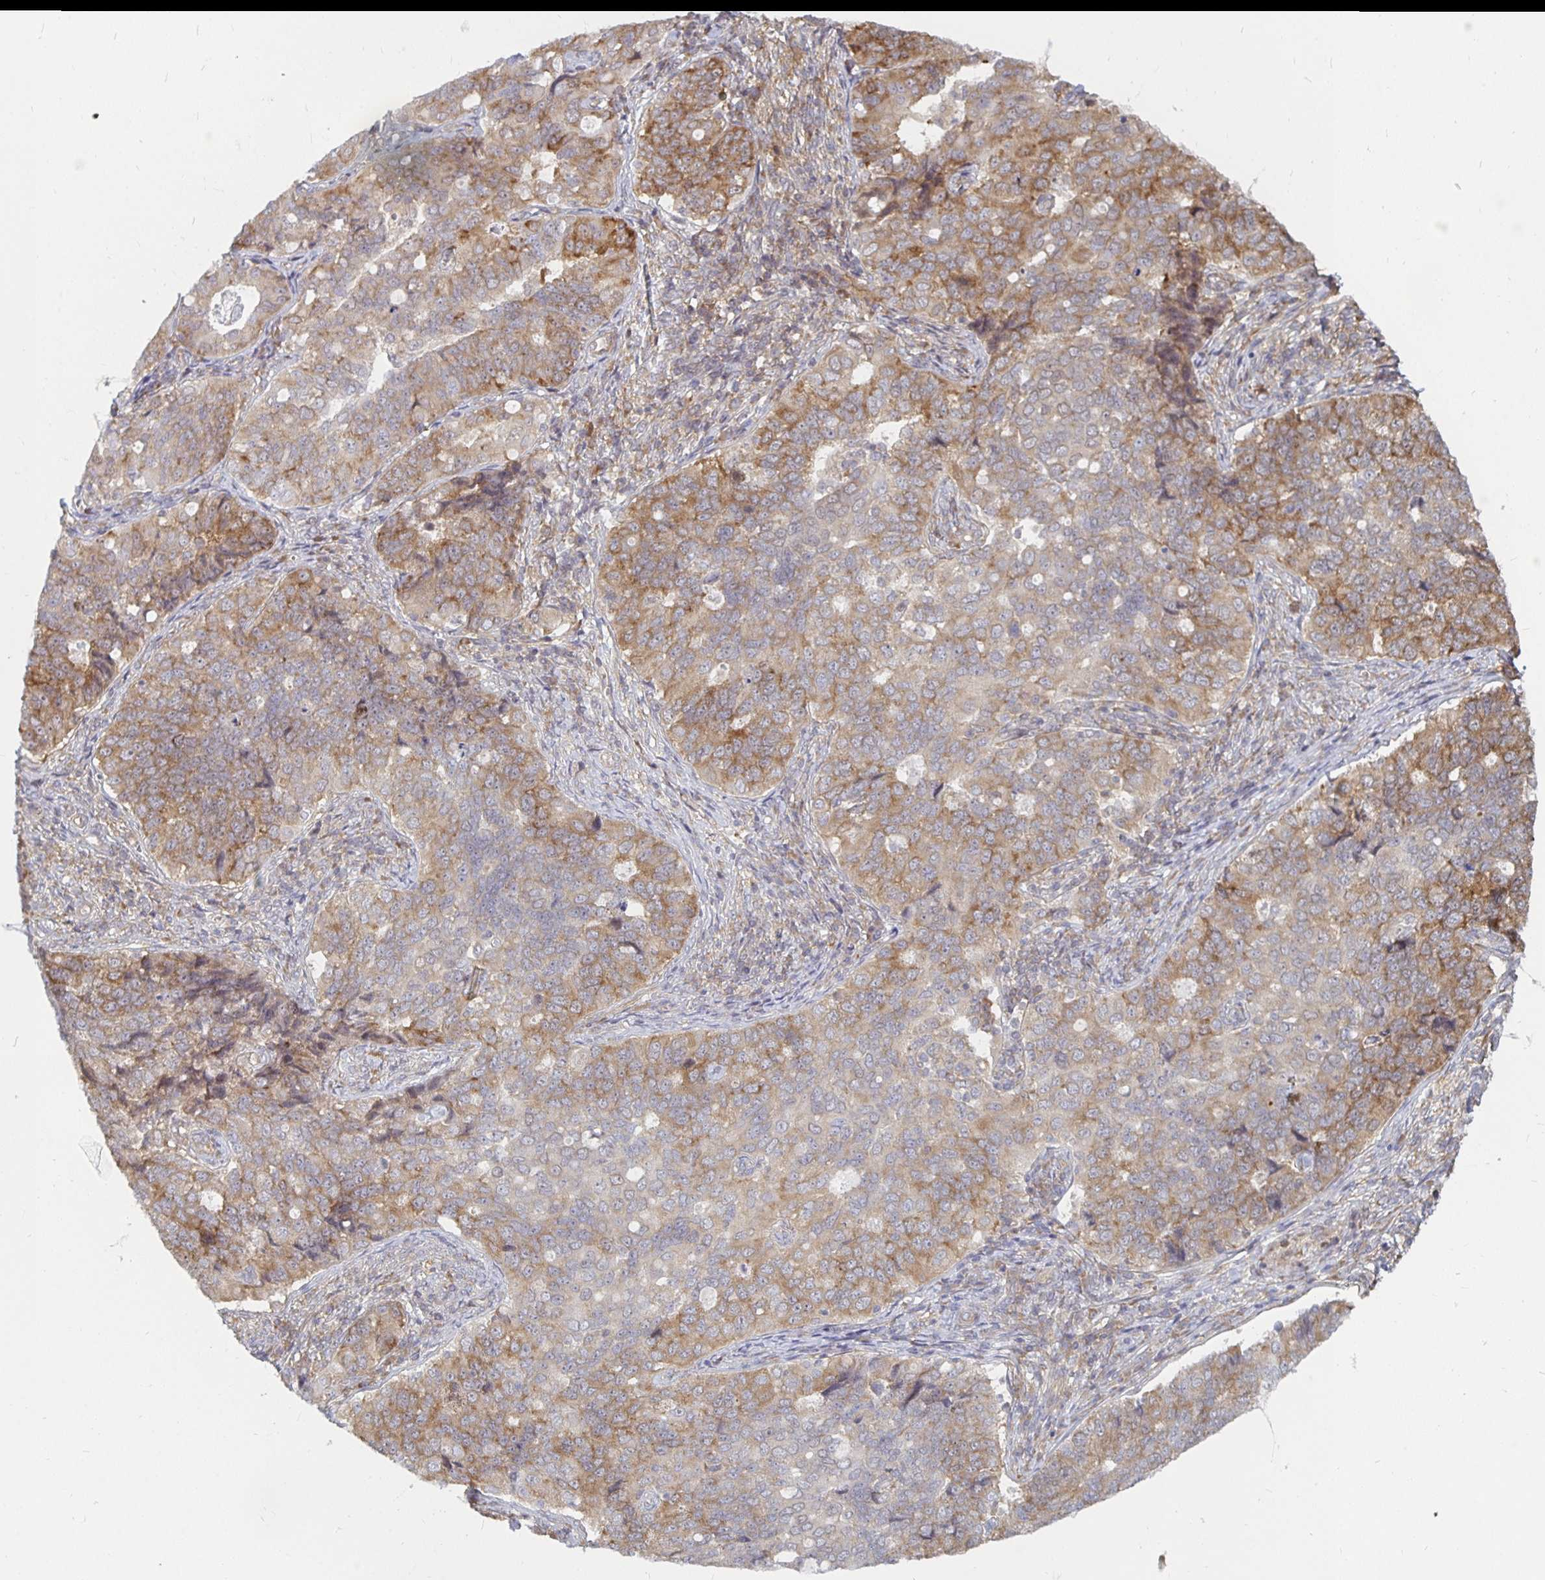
{"staining": {"intensity": "moderate", "quantity": "25%-75%", "location": "cytoplasmic/membranous"}, "tissue": "endometrial cancer", "cell_type": "Tumor cells", "image_type": "cancer", "snomed": [{"axis": "morphology", "description": "Adenocarcinoma, NOS"}, {"axis": "topography", "description": "Endometrium"}], "caption": "The micrograph reveals staining of adenocarcinoma (endometrial), revealing moderate cytoplasmic/membranous protein expression (brown color) within tumor cells.", "gene": "PDAP1", "patient": {"sex": "female", "age": 43}}